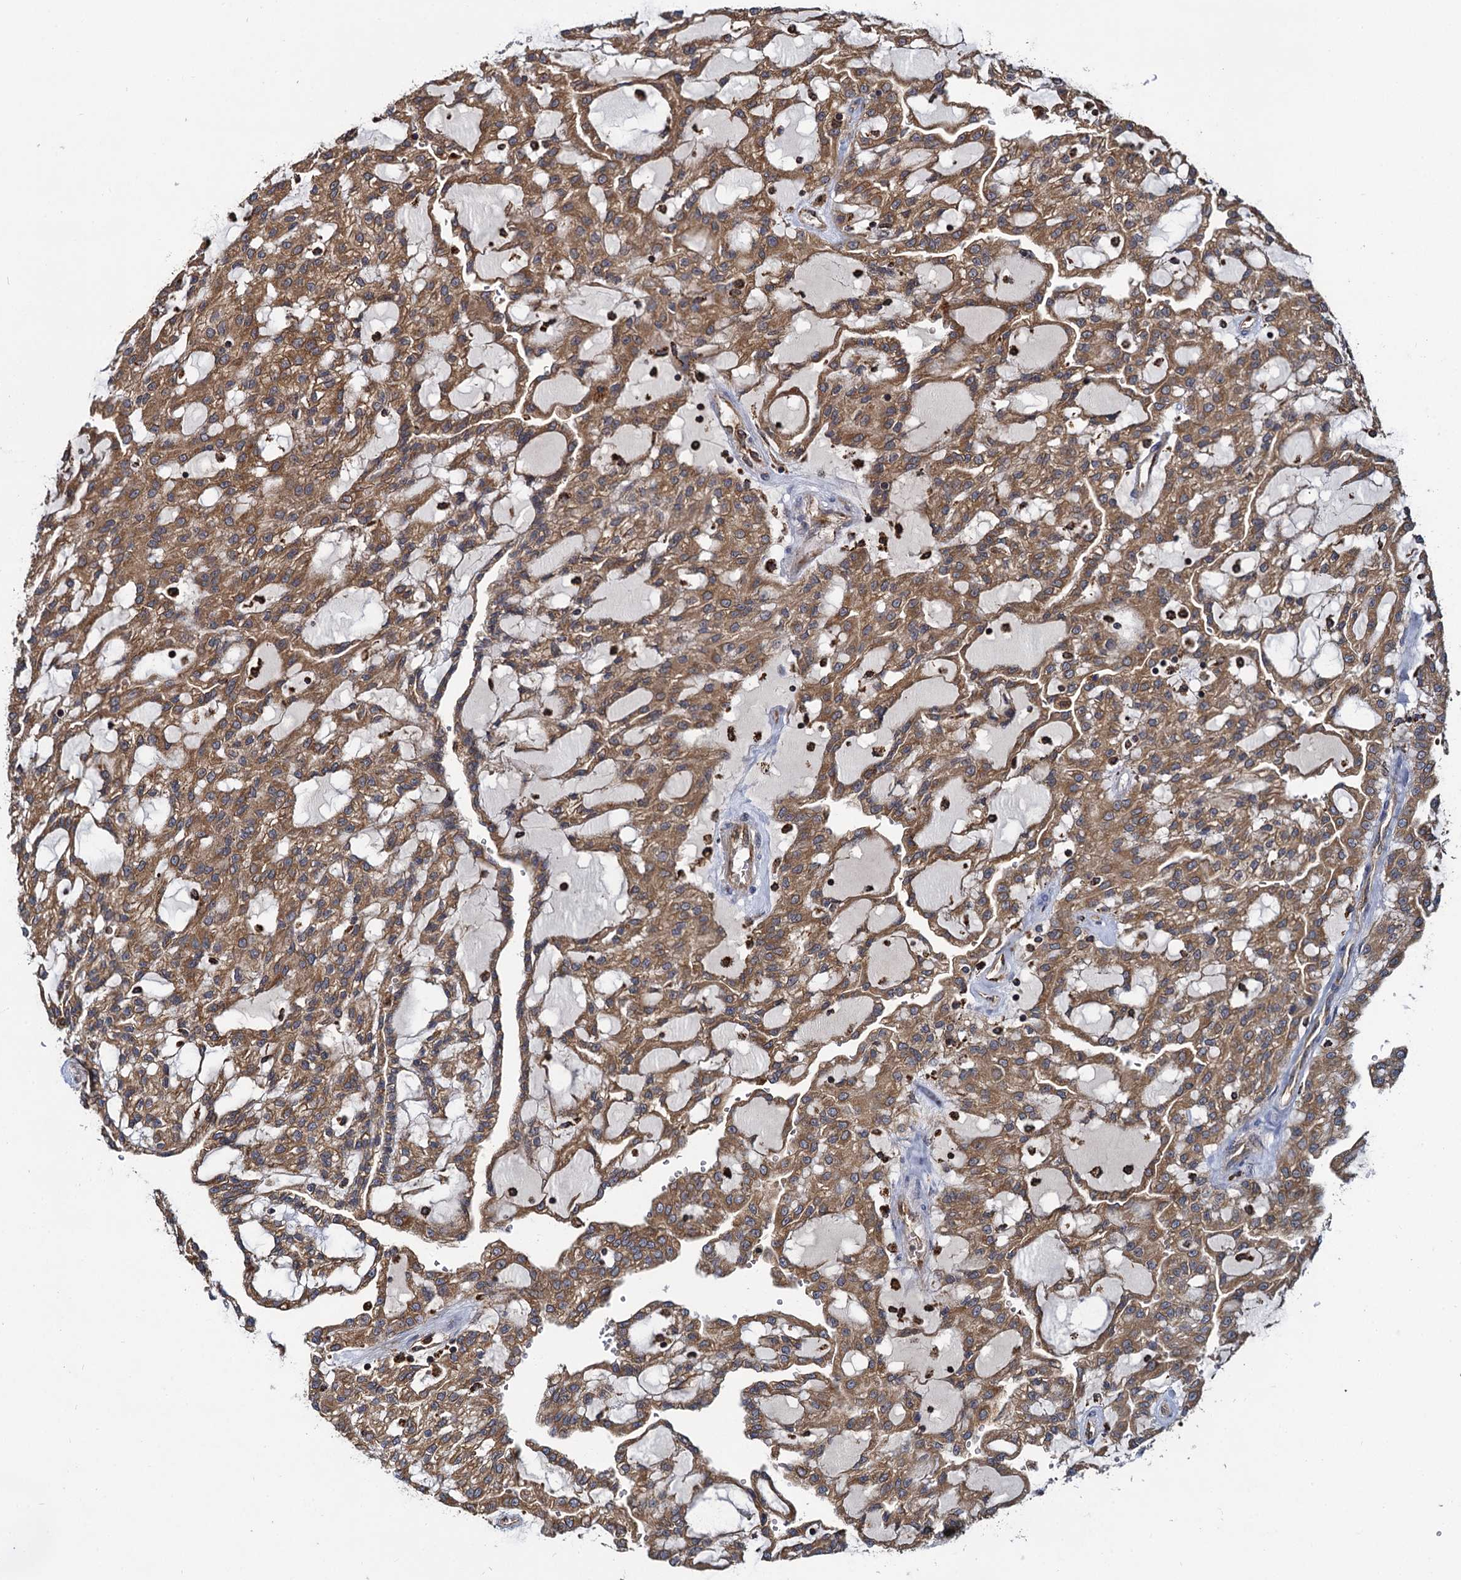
{"staining": {"intensity": "moderate", "quantity": ">75%", "location": "cytoplasmic/membranous"}, "tissue": "renal cancer", "cell_type": "Tumor cells", "image_type": "cancer", "snomed": [{"axis": "morphology", "description": "Adenocarcinoma, NOS"}, {"axis": "topography", "description": "Kidney"}], "caption": "Moderate cytoplasmic/membranous protein expression is identified in approximately >75% of tumor cells in renal cancer (adenocarcinoma).", "gene": "UFM1", "patient": {"sex": "male", "age": 63}}